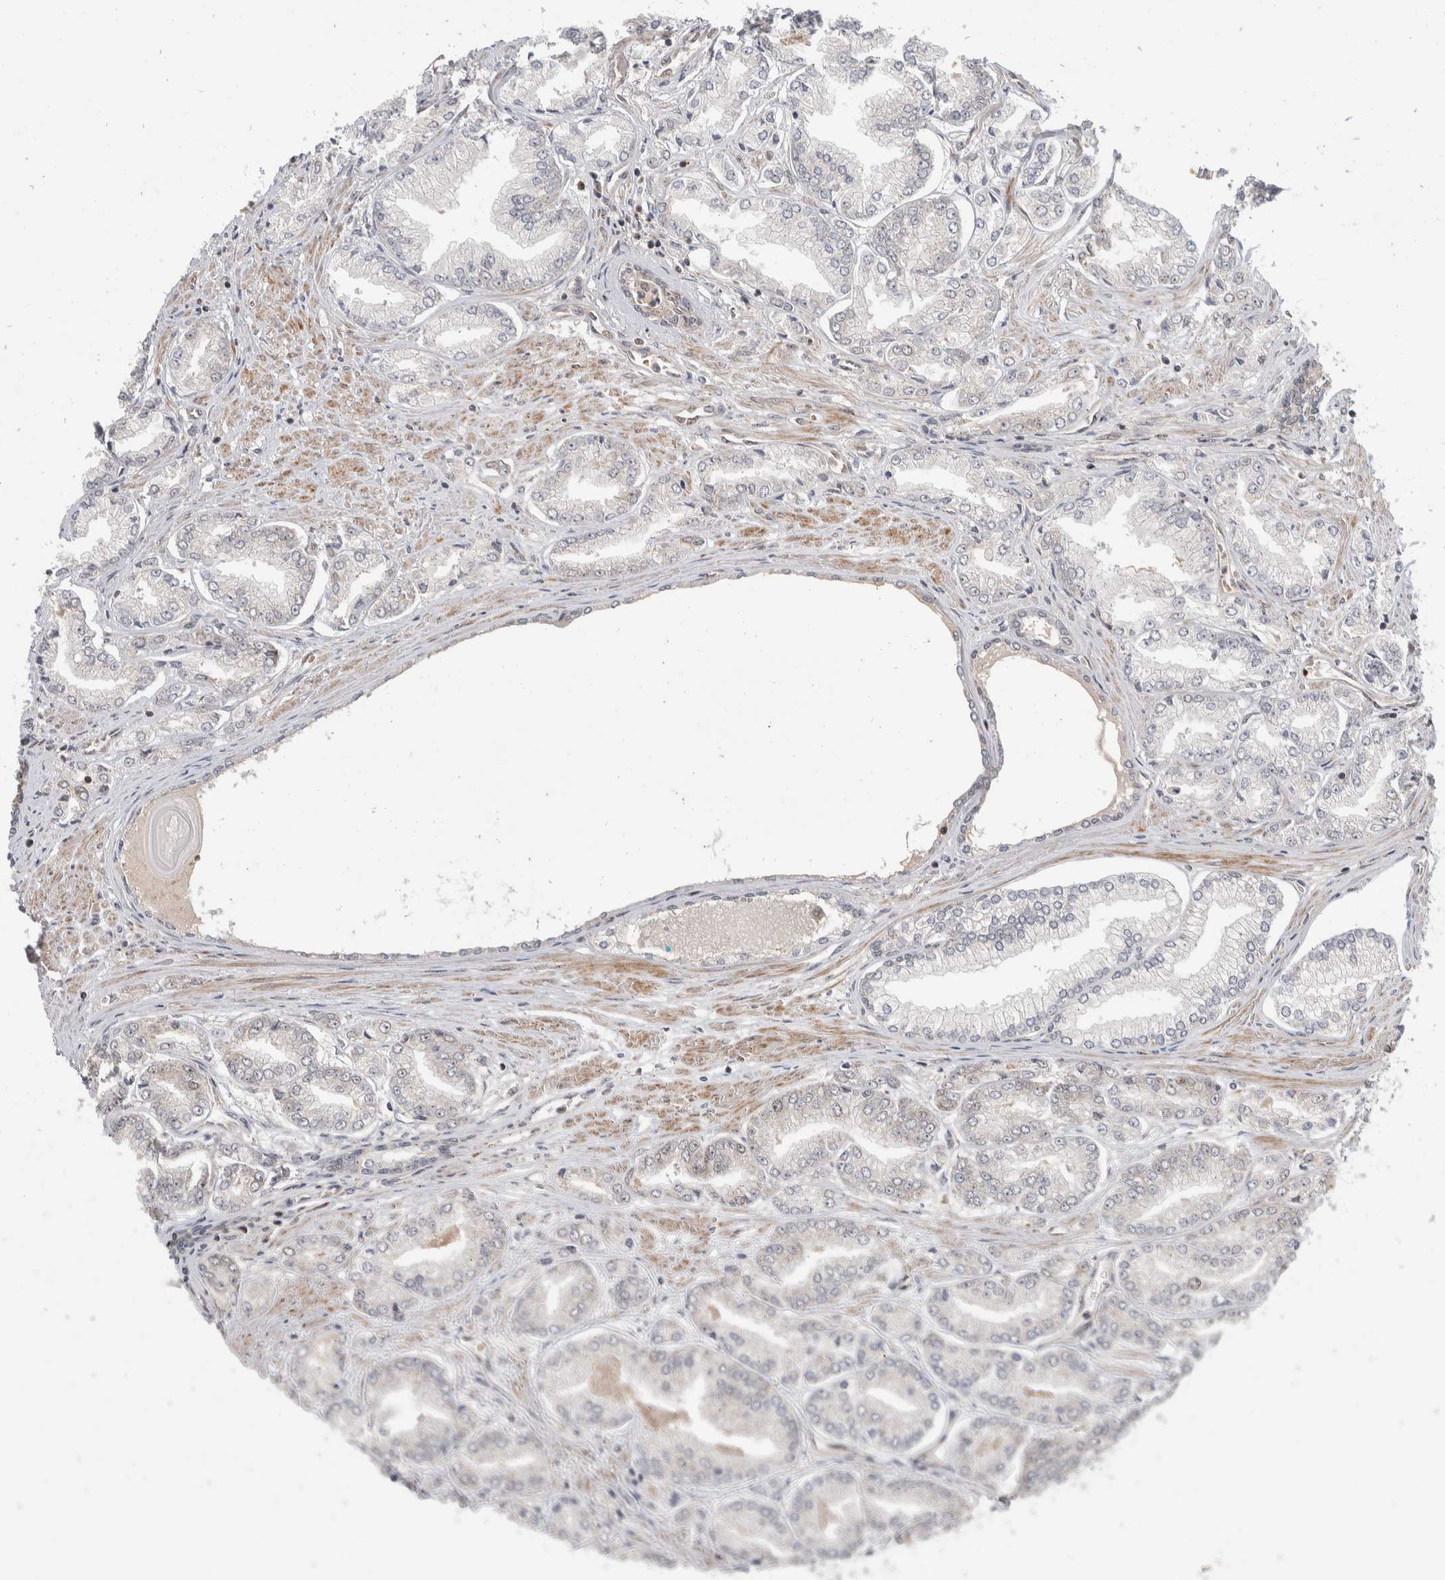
{"staining": {"intensity": "negative", "quantity": "none", "location": "none"}, "tissue": "prostate cancer", "cell_type": "Tumor cells", "image_type": "cancer", "snomed": [{"axis": "morphology", "description": "Adenocarcinoma, Low grade"}, {"axis": "topography", "description": "Prostate"}], "caption": "This image is of prostate low-grade adenocarcinoma stained with IHC to label a protein in brown with the nuclei are counter-stained blue. There is no staining in tumor cells.", "gene": "ABHD11", "patient": {"sex": "male", "age": 52}}